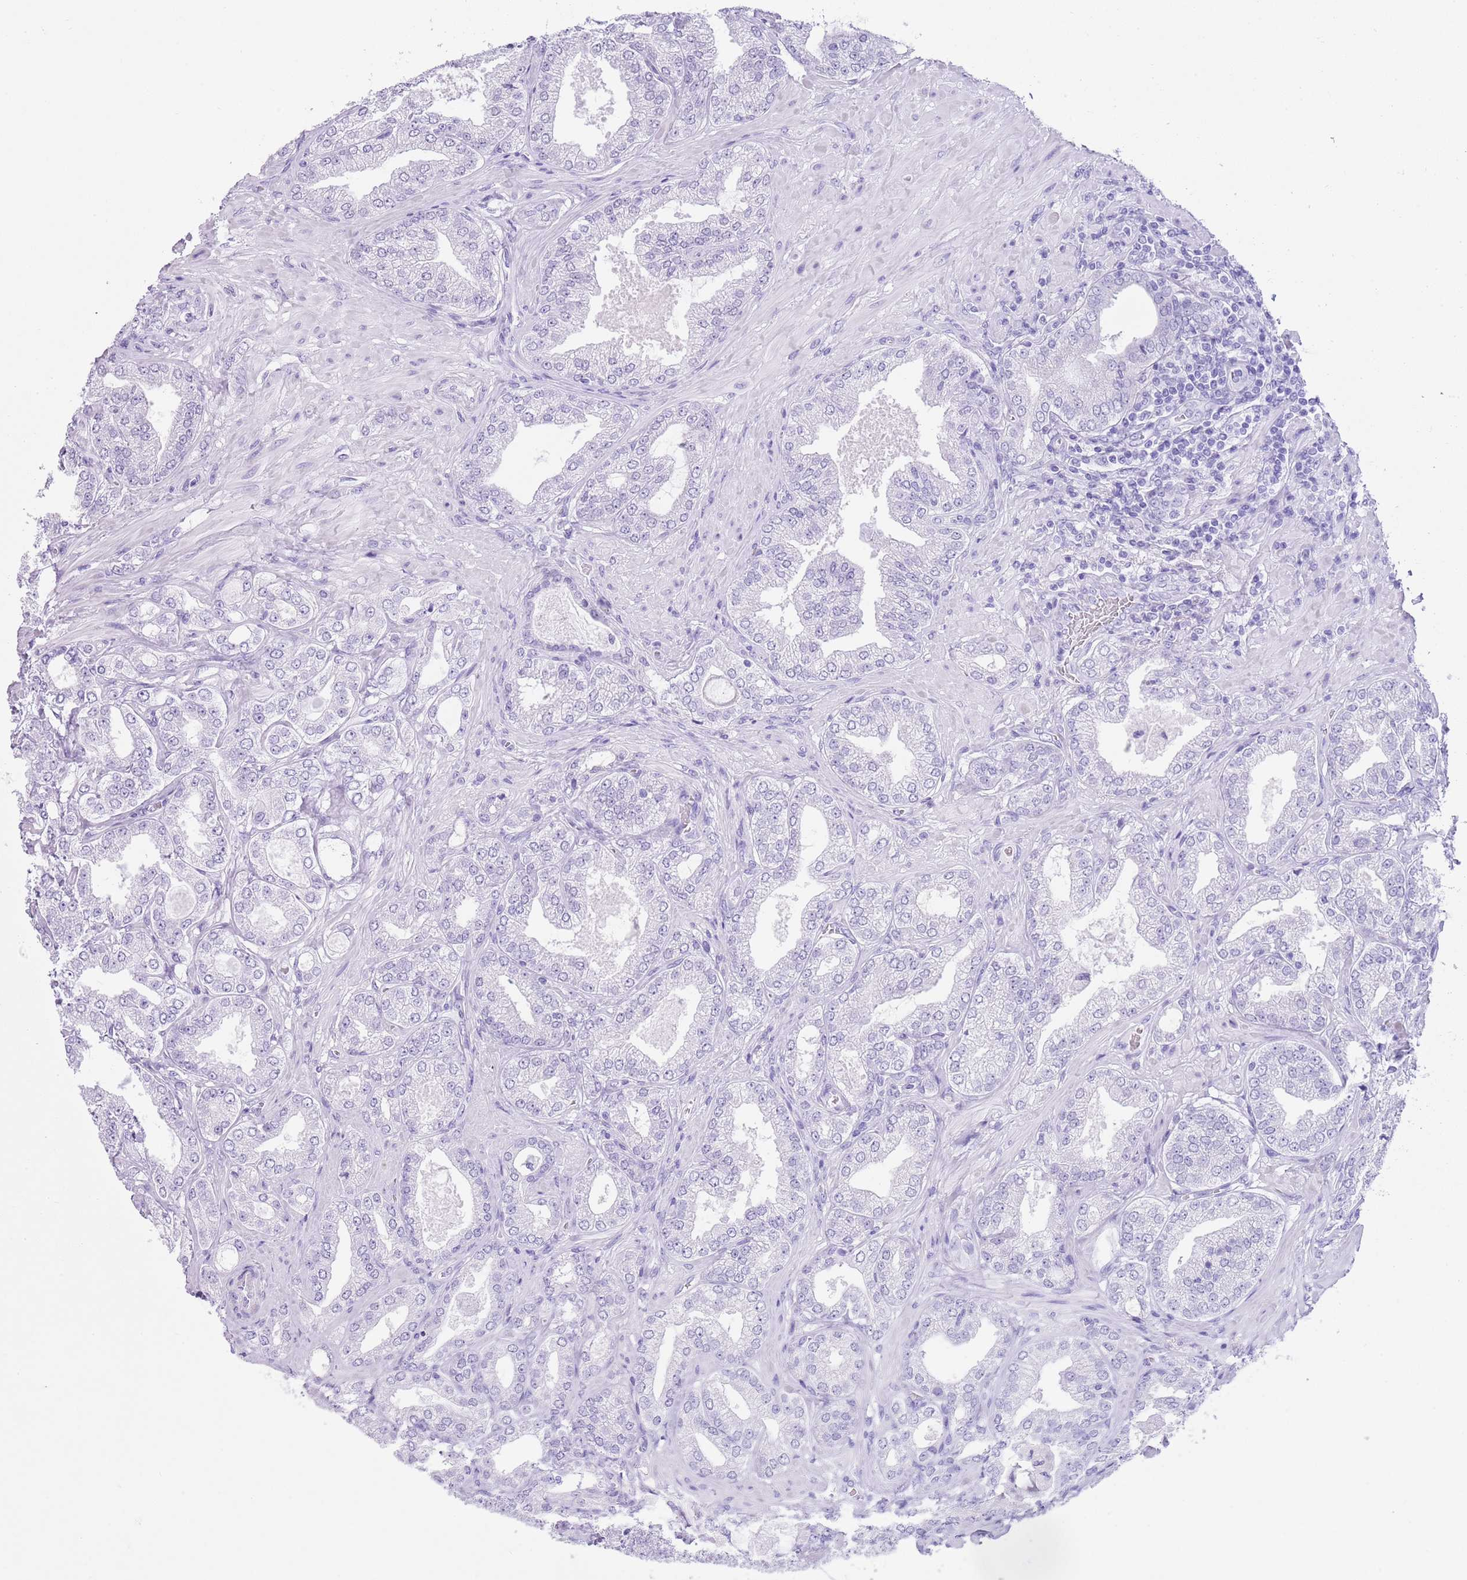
{"staining": {"intensity": "negative", "quantity": "none", "location": "none"}, "tissue": "prostate cancer", "cell_type": "Tumor cells", "image_type": "cancer", "snomed": [{"axis": "morphology", "description": "Adenocarcinoma, Low grade"}, {"axis": "topography", "description": "Prostate"}], "caption": "This is an IHC photomicrograph of prostate cancer (low-grade adenocarcinoma). There is no positivity in tumor cells.", "gene": "PPP1R17", "patient": {"sex": "male", "age": 63}}